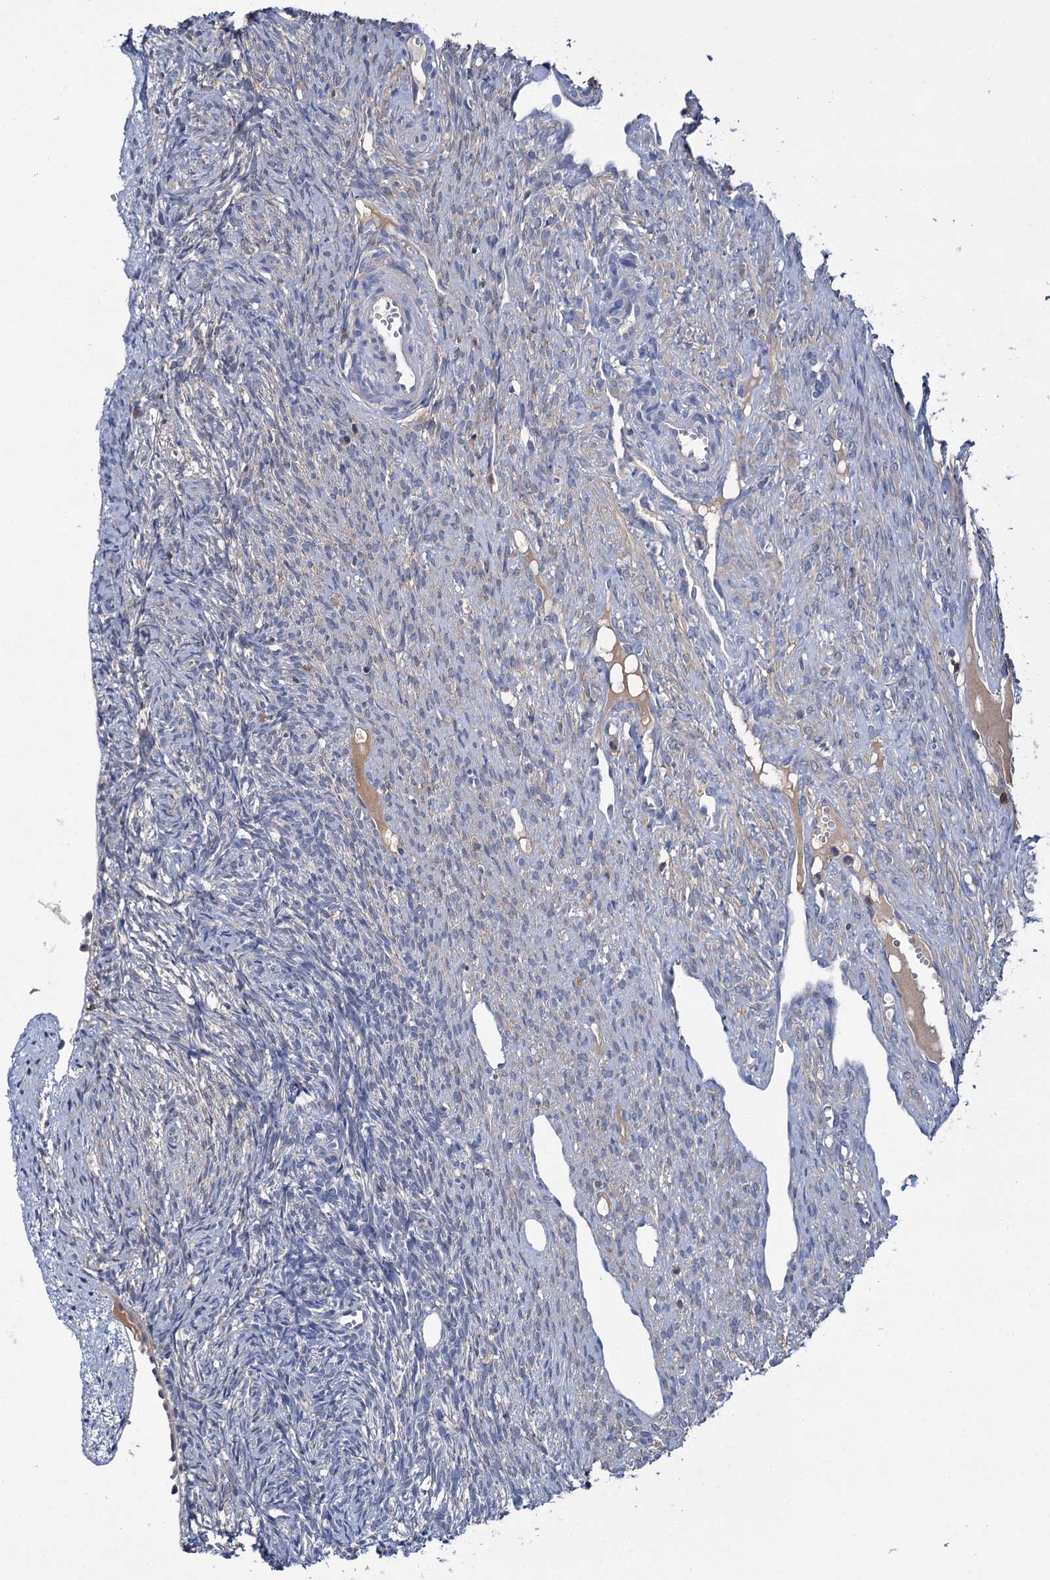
{"staining": {"intensity": "negative", "quantity": "none", "location": "none"}, "tissue": "ovary", "cell_type": "Ovarian stroma cells", "image_type": "normal", "snomed": [{"axis": "morphology", "description": "Normal tissue, NOS"}, {"axis": "topography", "description": "Ovary"}], "caption": "High magnification brightfield microscopy of unremarkable ovary stained with DAB (brown) and counterstained with hematoxylin (blue): ovarian stroma cells show no significant staining. (DAB (3,3'-diaminobenzidine) immunohistochemistry, high magnification).", "gene": "FGFR2", "patient": {"sex": "female", "age": 51}}